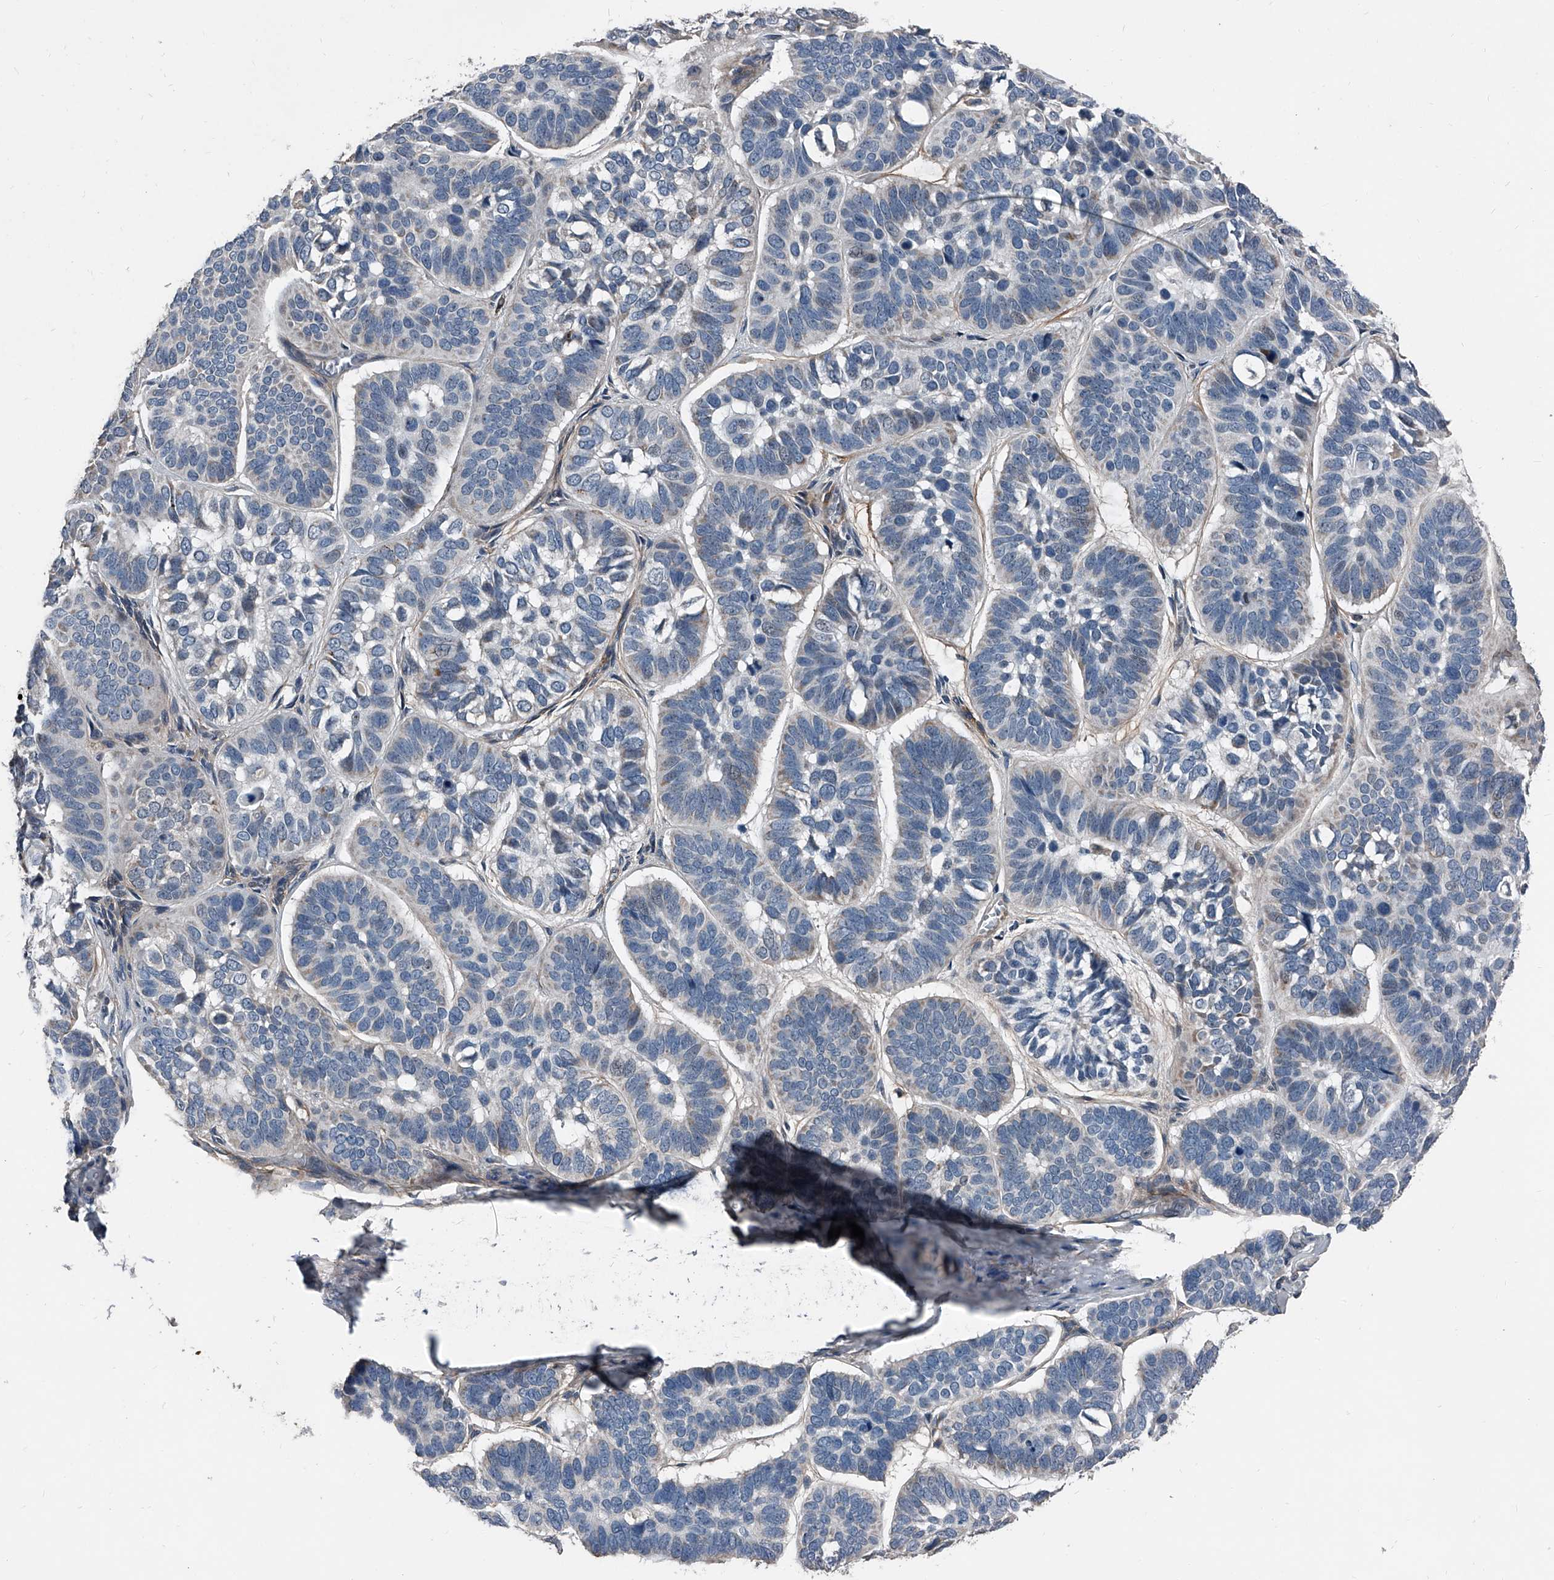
{"staining": {"intensity": "negative", "quantity": "none", "location": "none"}, "tissue": "skin cancer", "cell_type": "Tumor cells", "image_type": "cancer", "snomed": [{"axis": "morphology", "description": "Basal cell carcinoma"}, {"axis": "topography", "description": "Skin"}], "caption": "Tumor cells show no significant protein expression in skin cancer. (Stains: DAB (3,3'-diaminobenzidine) IHC with hematoxylin counter stain, Microscopy: brightfield microscopy at high magnification).", "gene": "PHACTR1", "patient": {"sex": "male", "age": 62}}